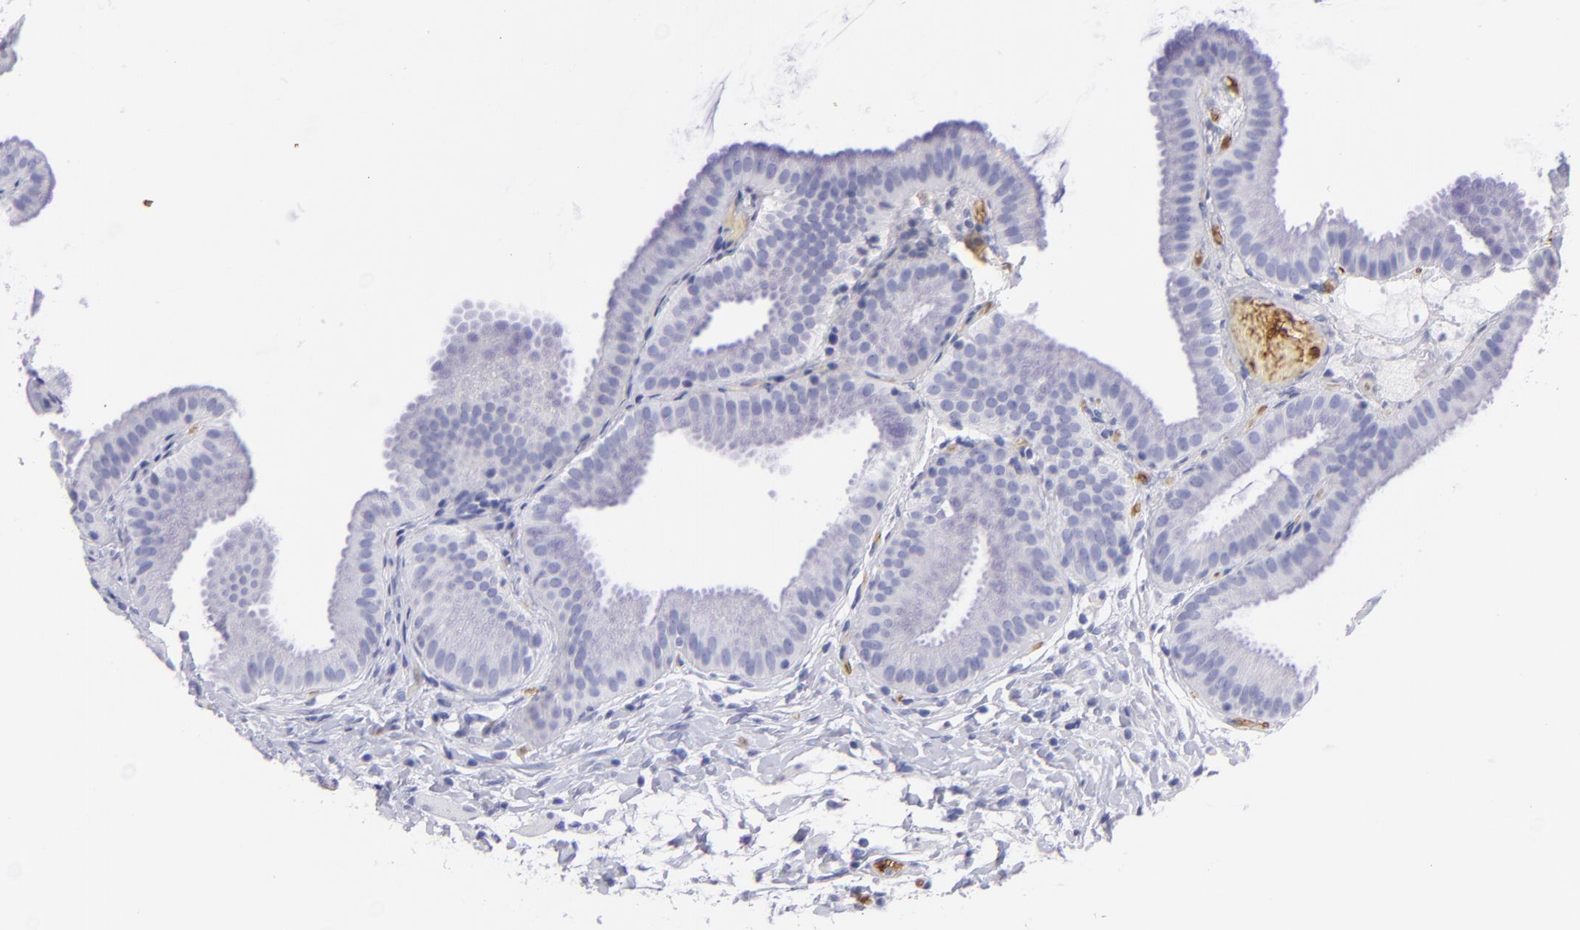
{"staining": {"intensity": "negative", "quantity": "none", "location": "none"}, "tissue": "gallbladder", "cell_type": "Glandular cells", "image_type": "normal", "snomed": [{"axis": "morphology", "description": "Normal tissue, NOS"}, {"axis": "topography", "description": "Gallbladder"}], "caption": "A high-resolution histopathology image shows immunohistochemistry (IHC) staining of benign gallbladder, which demonstrates no significant expression in glandular cells. Nuclei are stained in blue.", "gene": "GYPA", "patient": {"sex": "female", "age": 63}}